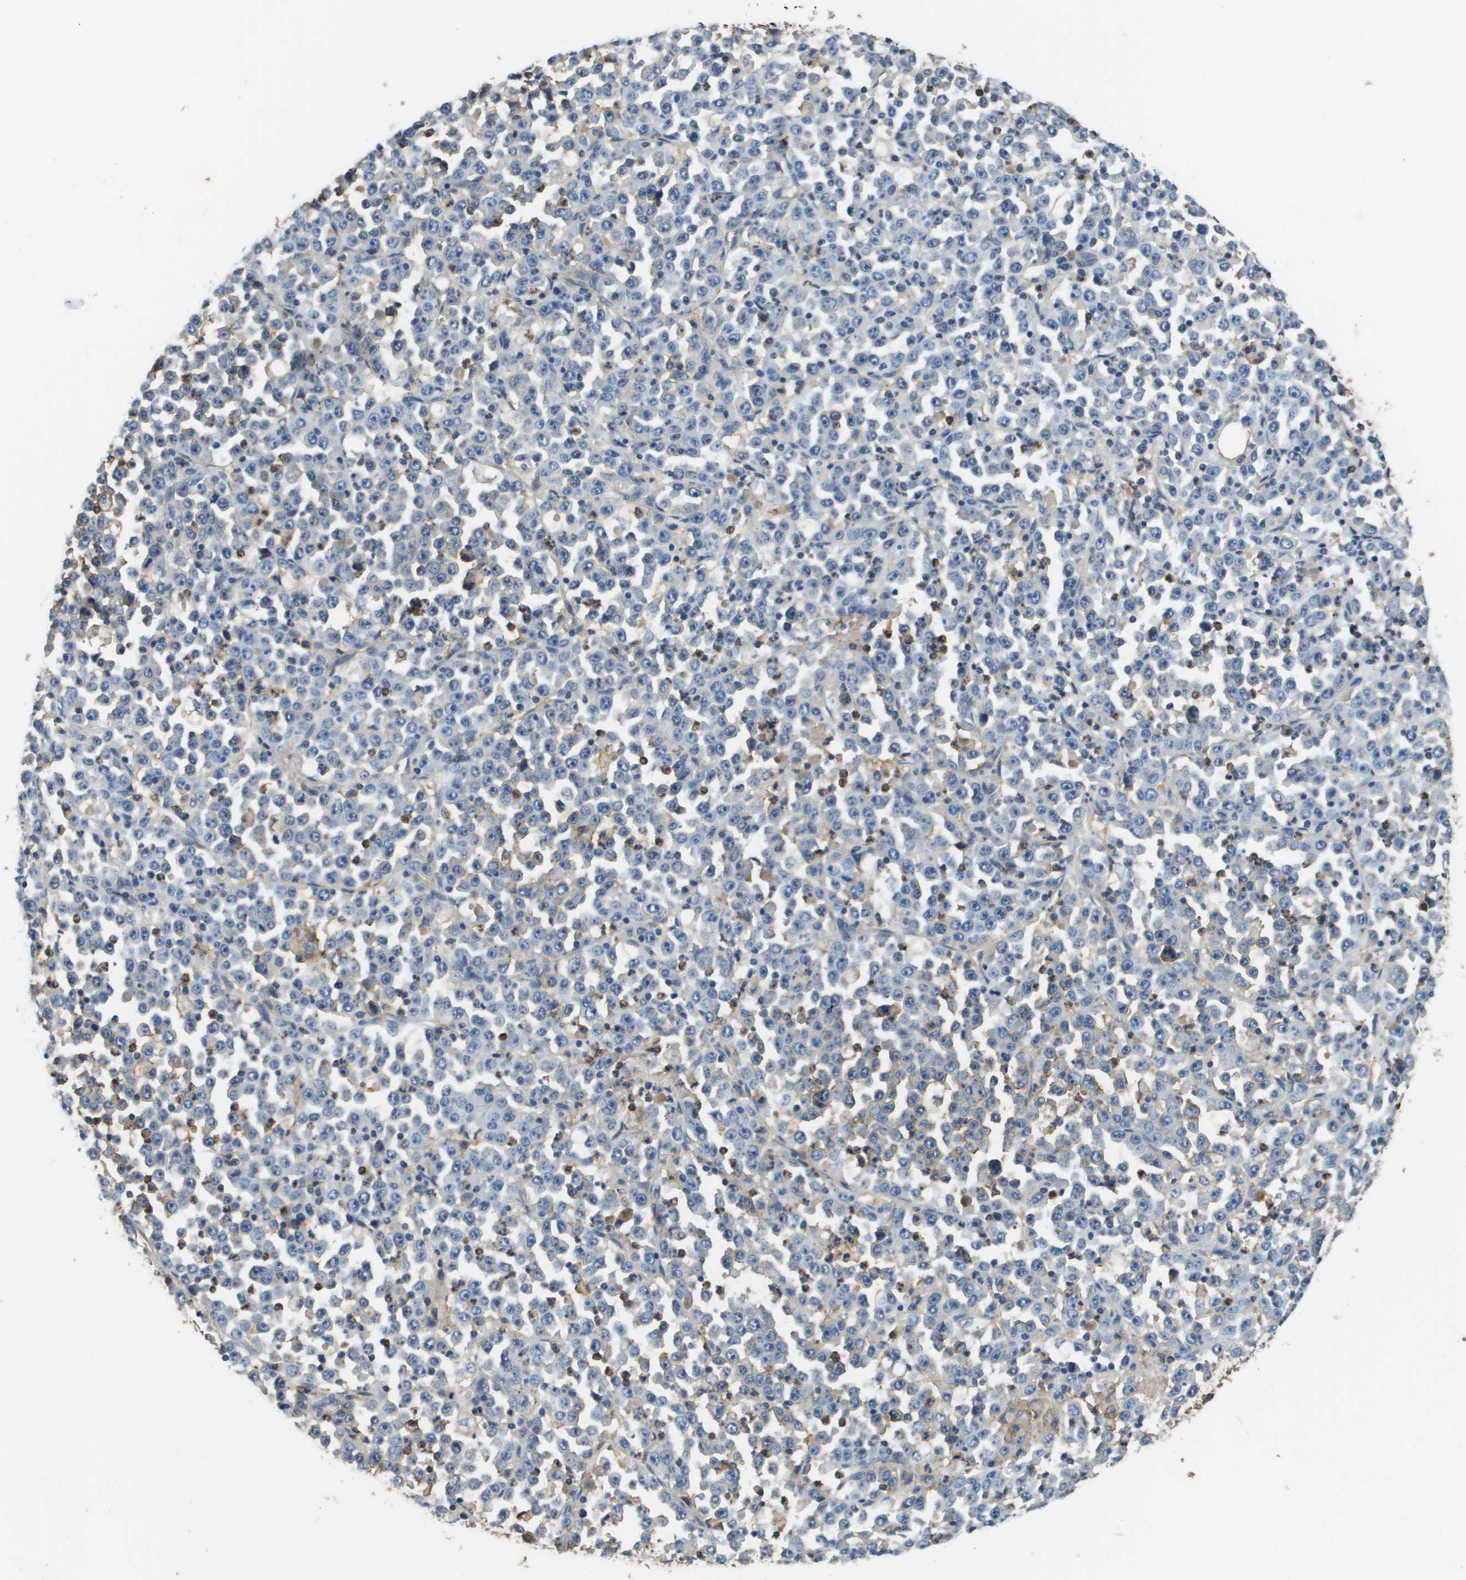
{"staining": {"intensity": "negative", "quantity": "none", "location": "none"}, "tissue": "stomach cancer", "cell_type": "Tumor cells", "image_type": "cancer", "snomed": [{"axis": "morphology", "description": "Normal tissue, NOS"}, {"axis": "morphology", "description": "Adenocarcinoma, NOS"}, {"axis": "topography", "description": "Stomach, upper"}, {"axis": "topography", "description": "Stomach"}], "caption": "A photomicrograph of human stomach adenocarcinoma is negative for staining in tumor cells.", "gene": "SLC16A3", "patient": {"sex": "male", "age": 59}}